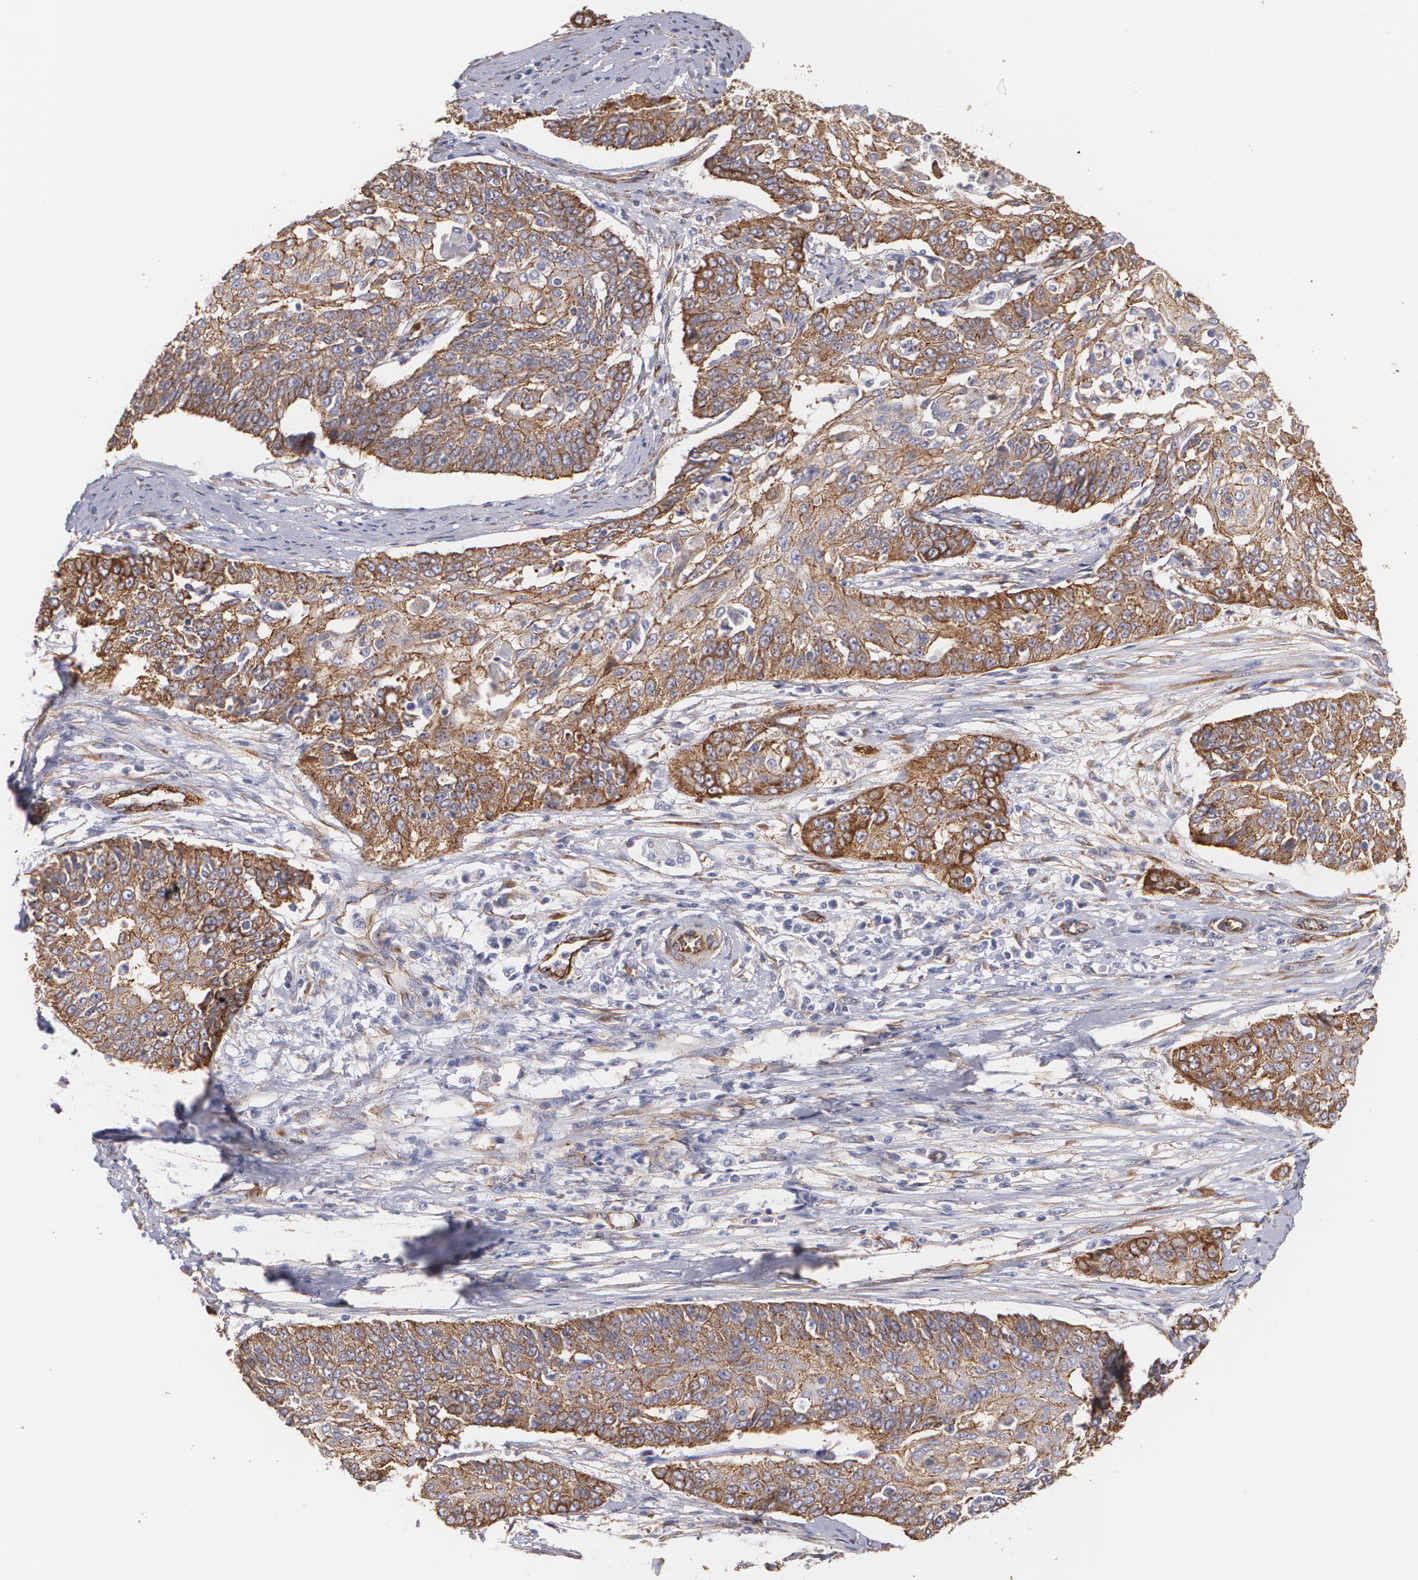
{"staining": {"intensity": "moderate", "quantity": ">75%", "location": "cytoplasmic/membranous"}, "tissue": "cervical cancer", "cell_type": "Tumor cells", "image_type": "cancer", "snomed": [{"axis": "morphology", "description": "Squamous cell carcinoma, NOS"}, {"axis": "topography", "description": "Cervix"}], "caption": "A histopathology image showing moderate cytoplasmic/membranous expression in about >75% of tumor cells in squamous cell carcinoma (cervical), as visualized by brown immunohistochemical staining.", "gene": "TJP1", "patient": {"sex": "female", "age": 64}}